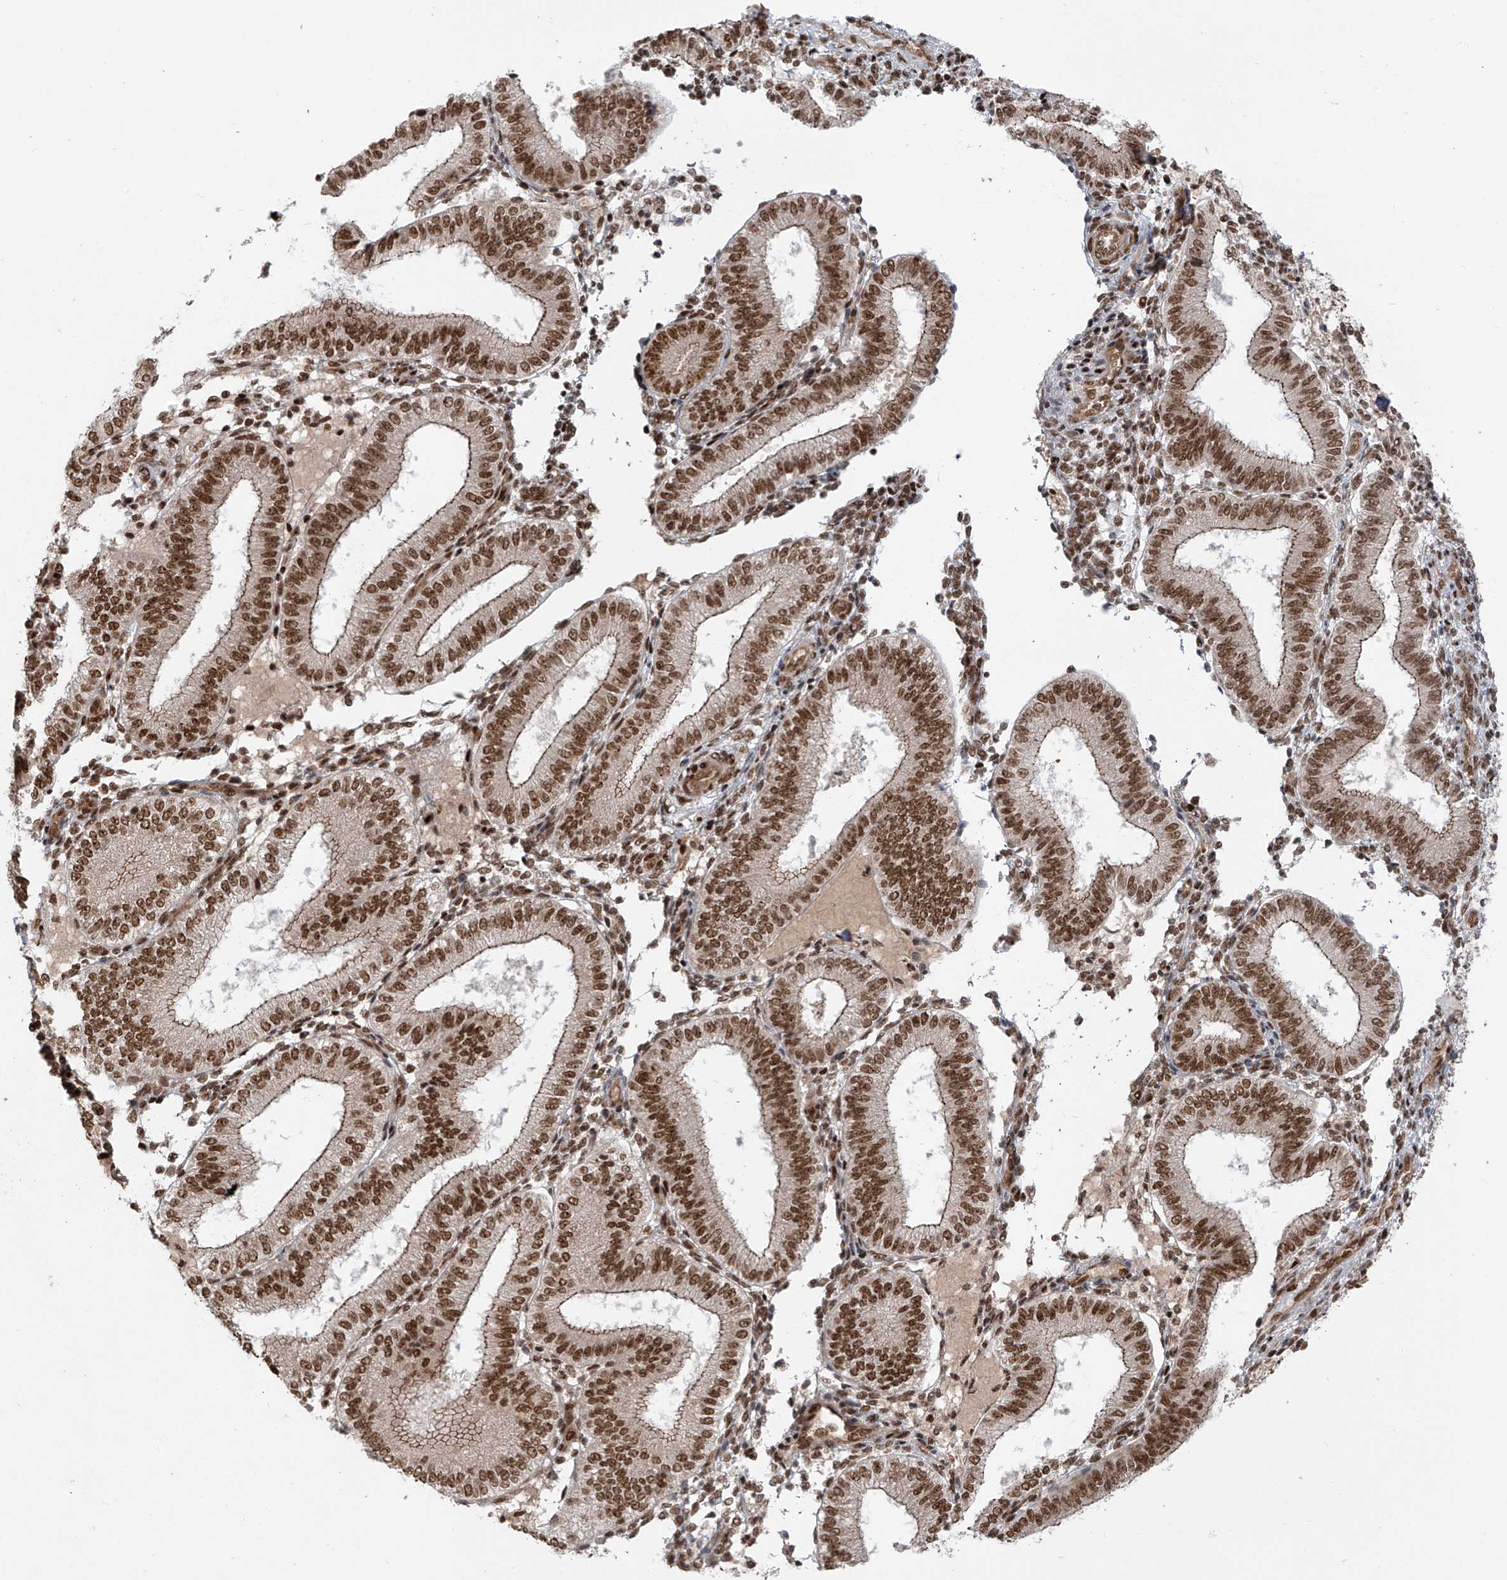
{"staining": {"intensity": "moderate", "quantity": ">75%", "location": "nuclear"}, "tissue": "endometrium", "cell_type": "Cells in endometrial stroma", "image_type": "normal", "snomed": [{"axis": "morphology", "description": "Normal tissue, NOS"}, {"axis": "topography", "description": "Endometrium"}], "caption": "Endometrium stained with DAB (3,3'-diaminobenzidine) immunohistochemistry (IHC) displays medium levels of moderate nuclear staining in about >75% of cells in endometrial stroma. Nuclei are stained in blue.", "gene": "ARHGEF3", "patient": {"sex": "female", "age": 39}}